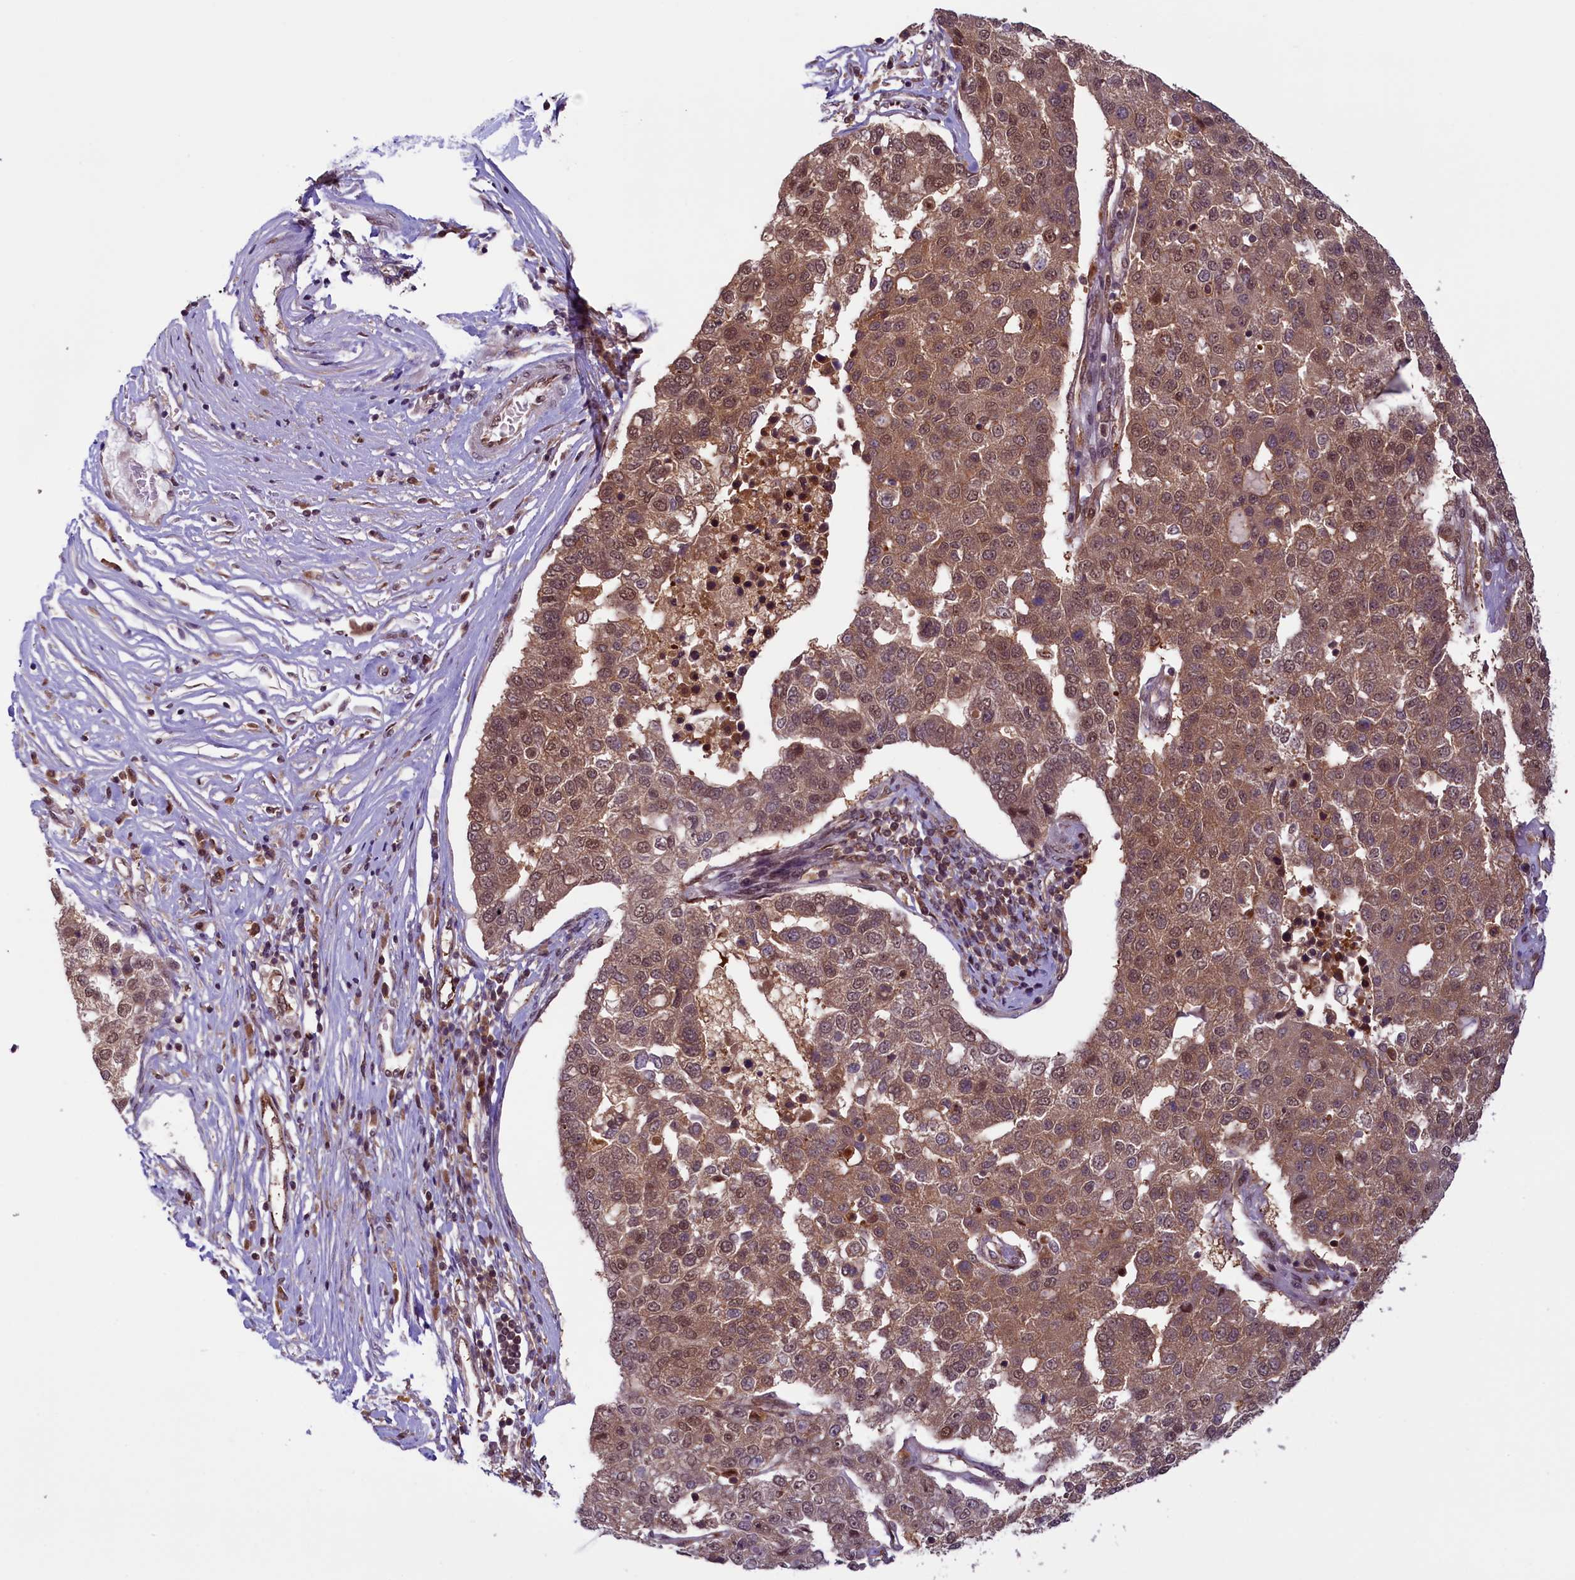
{"staining": {"intensity": "moderate", "quantity": ">75%", "location": "cytoplasmic/membranous,nuclear"}, "tissue": "pancreatic cancer", "cell_type": "Tumor cells", "image_type": "cancer", "snomed": [{"axis": "morphology", "description": "Adenocarcinoma, NOS"}, {"axis": "topography", "description": "Pancreas"}], "caption": "Immunohistochemical staining of human pancreatic adenocarcinoma demonstrates medium levels of moderate cytoplasmic/membranous and nuclear staining in approximately >75% of tumor cells.", "gene": "SLC7A6OS", "patient": {"sex": "female", "age": 61}}